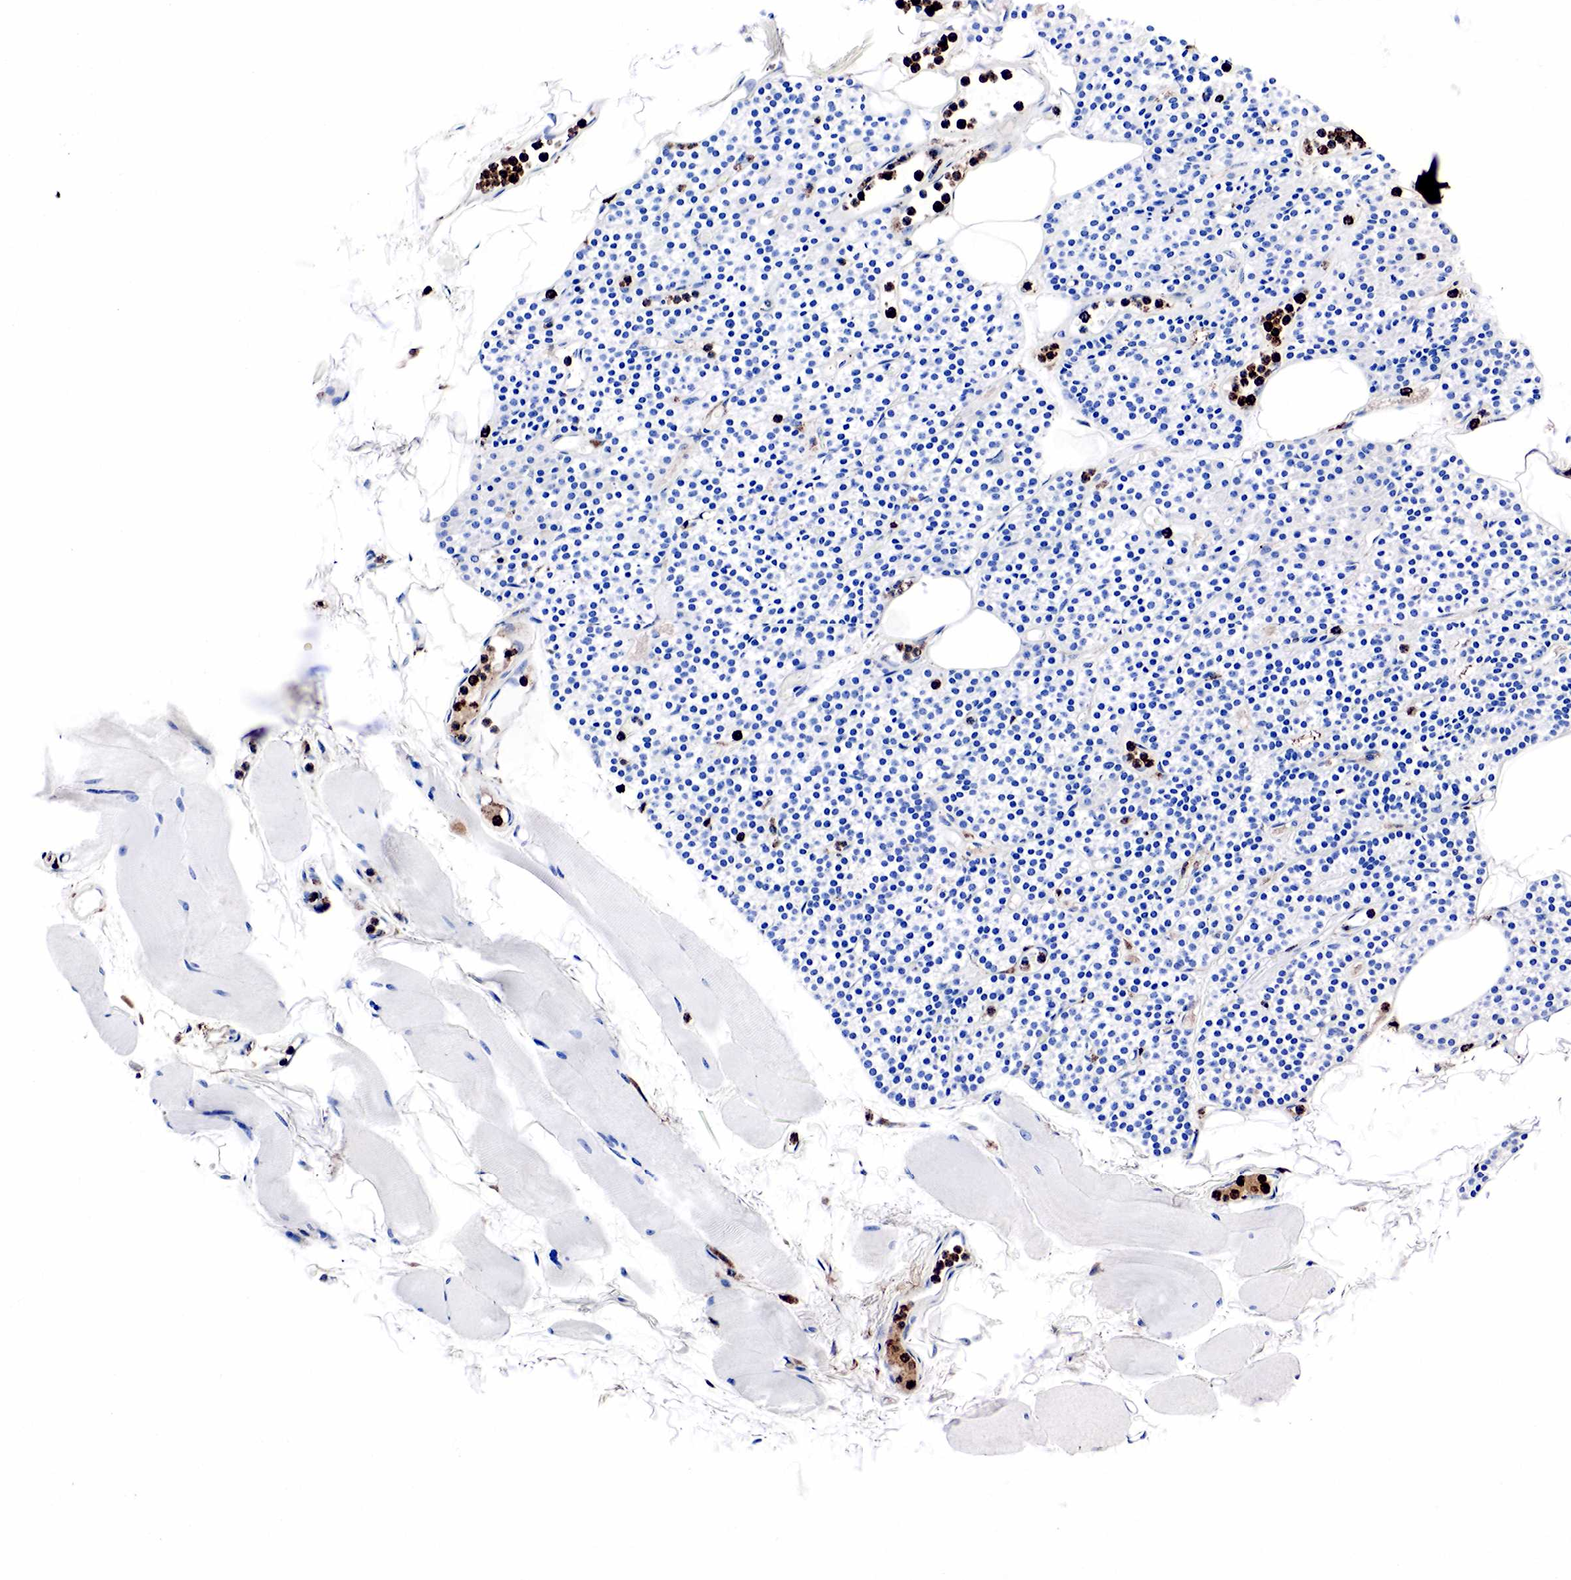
{"staining": {"intensity": "negative", "quantity": "none", "location": "none"}, "tissue": "skeletal muscle", "cell_type": "Myocytes", "image_type": "normal", "snomed": [{"axis": "morphology", "description": "Normal tissue, NOS"}, {"axis": "topography", "description": "Skeletal muscle"}, {"axis": "topography", "description": "Parathyroid gland"}], "caption": "Histopathology image shows no significant protein positivity in myocytes of unremarkable skeletal muscle. (Immunohistochemistry, brightfield microscopy, high magnification).", "gene": "LYZ", "patient": {"sex": "female", "age": 37}}